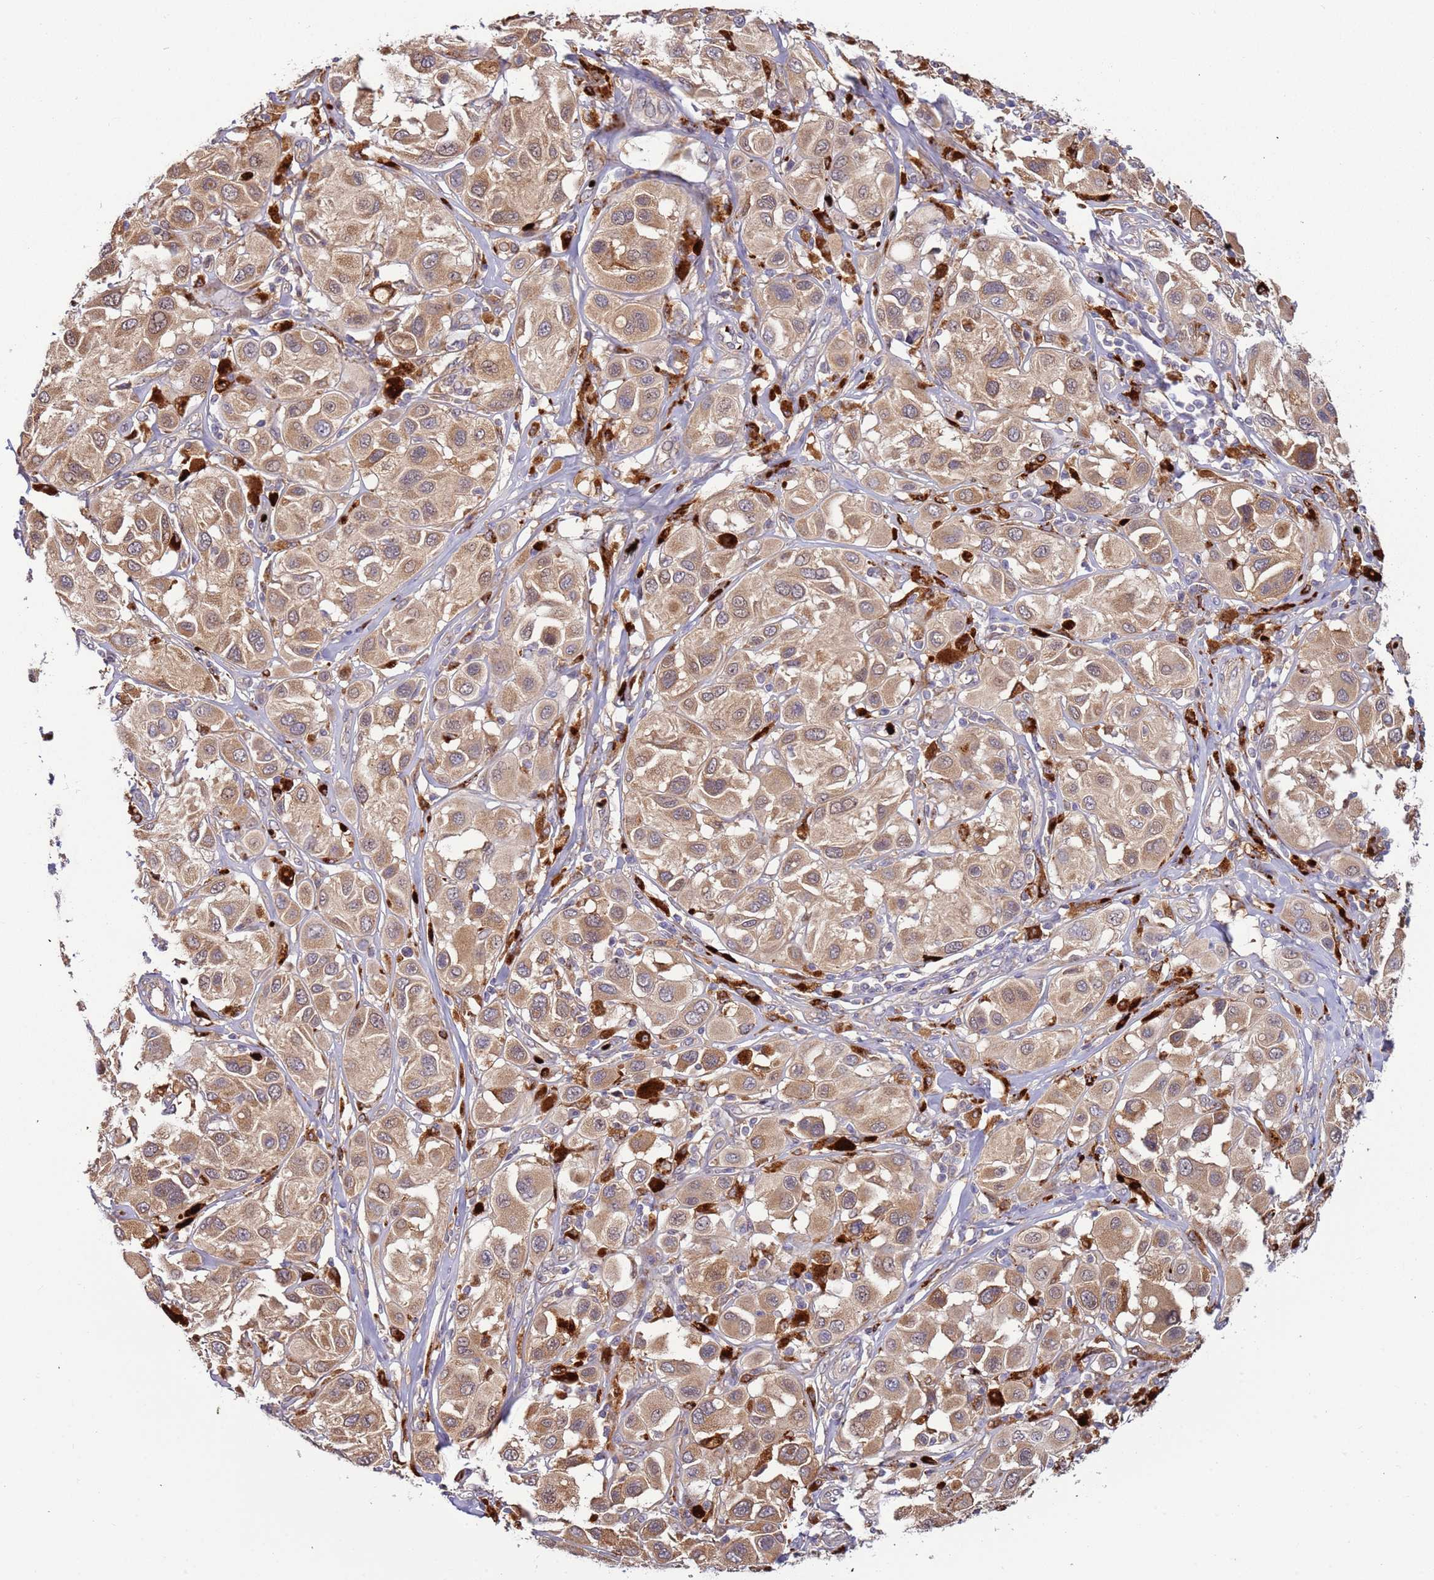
{"staining": {"intensity": "moderate", "quantity": ">75%", "location": "cytoplasmic/membranous"}, "tissue": "melanoma", "cell_type": "Tumor cells", "image_type": "cancer", "snomed": [{"axis": "morphology", "description": "Malignant melanoma, Metastatic site"}, {"axis": "topography", "description": "Skin"}], "caption": "A high-resolution image shows immunohistochemistry staining of malignant melanoma (metastatic site), which reveals moderate cytoplasmic/membranous positivity in approximately >75% of tumor cells.", "gene": "VPS36", "patient": {"sex": "male", "age": 41}}